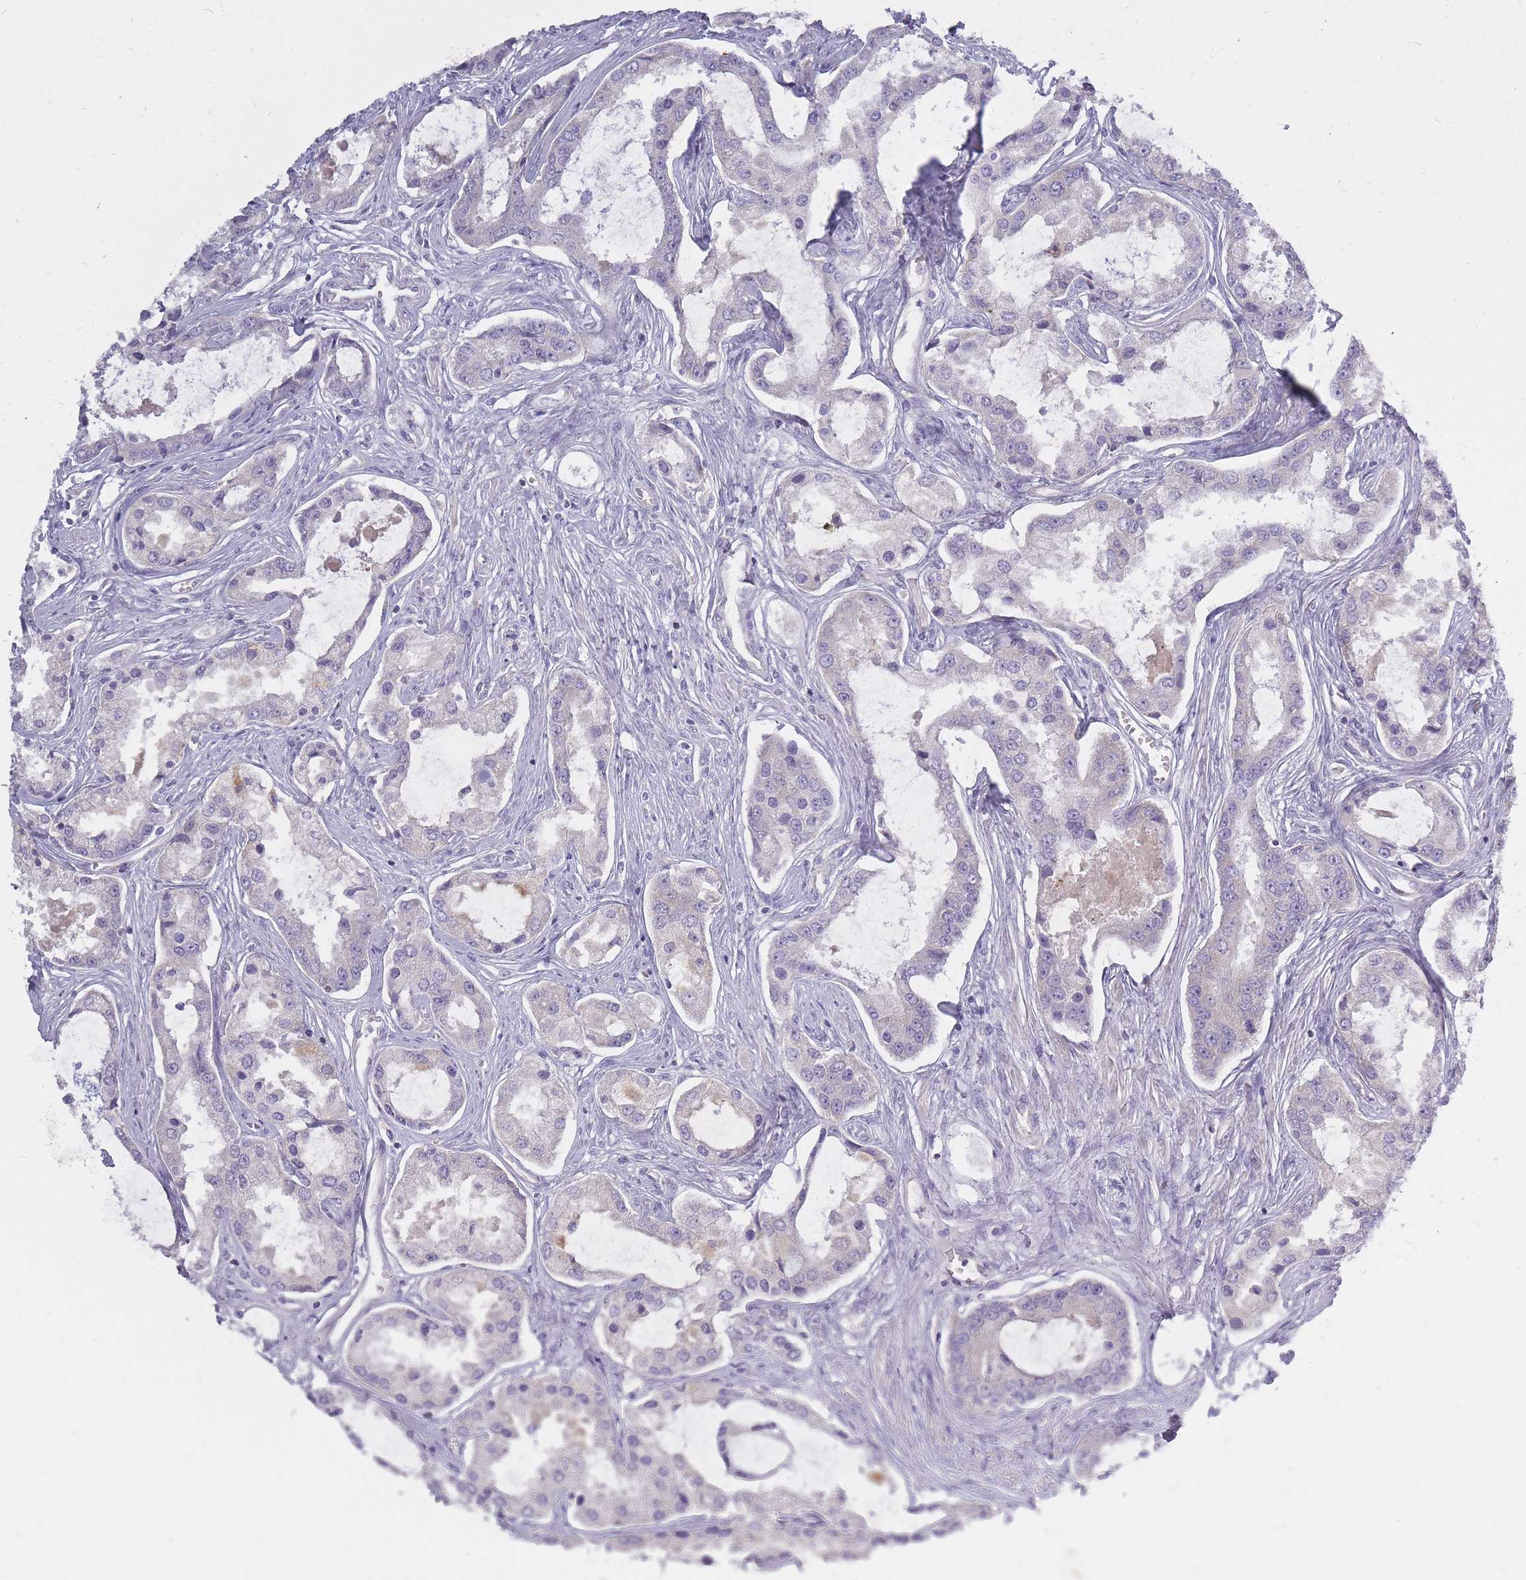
{"staining": {"intensity": "negative", "quantity": "none", "location": "none"}, "tissue": "prostate cancer", "cell_type": "Tumor cells", "image_type": "cancer", "snomed": [{"axis": "morphology", "description": "Adenocarcinoma, Low grade"}, {"axis": "topography", "description": "Prostate"}], "caption": "The image exhibits no significant staining in tumor cells of low-grade adenocarcinoma (prostate). Brightfield microscopy of IHC stained with DAB (3,3'-diaminobenzidine) (brown) and hematoxylin (blue), captured at high magnification.", "gene": "ALKBH4", "patient": {"sex": "male", "age": 68}}